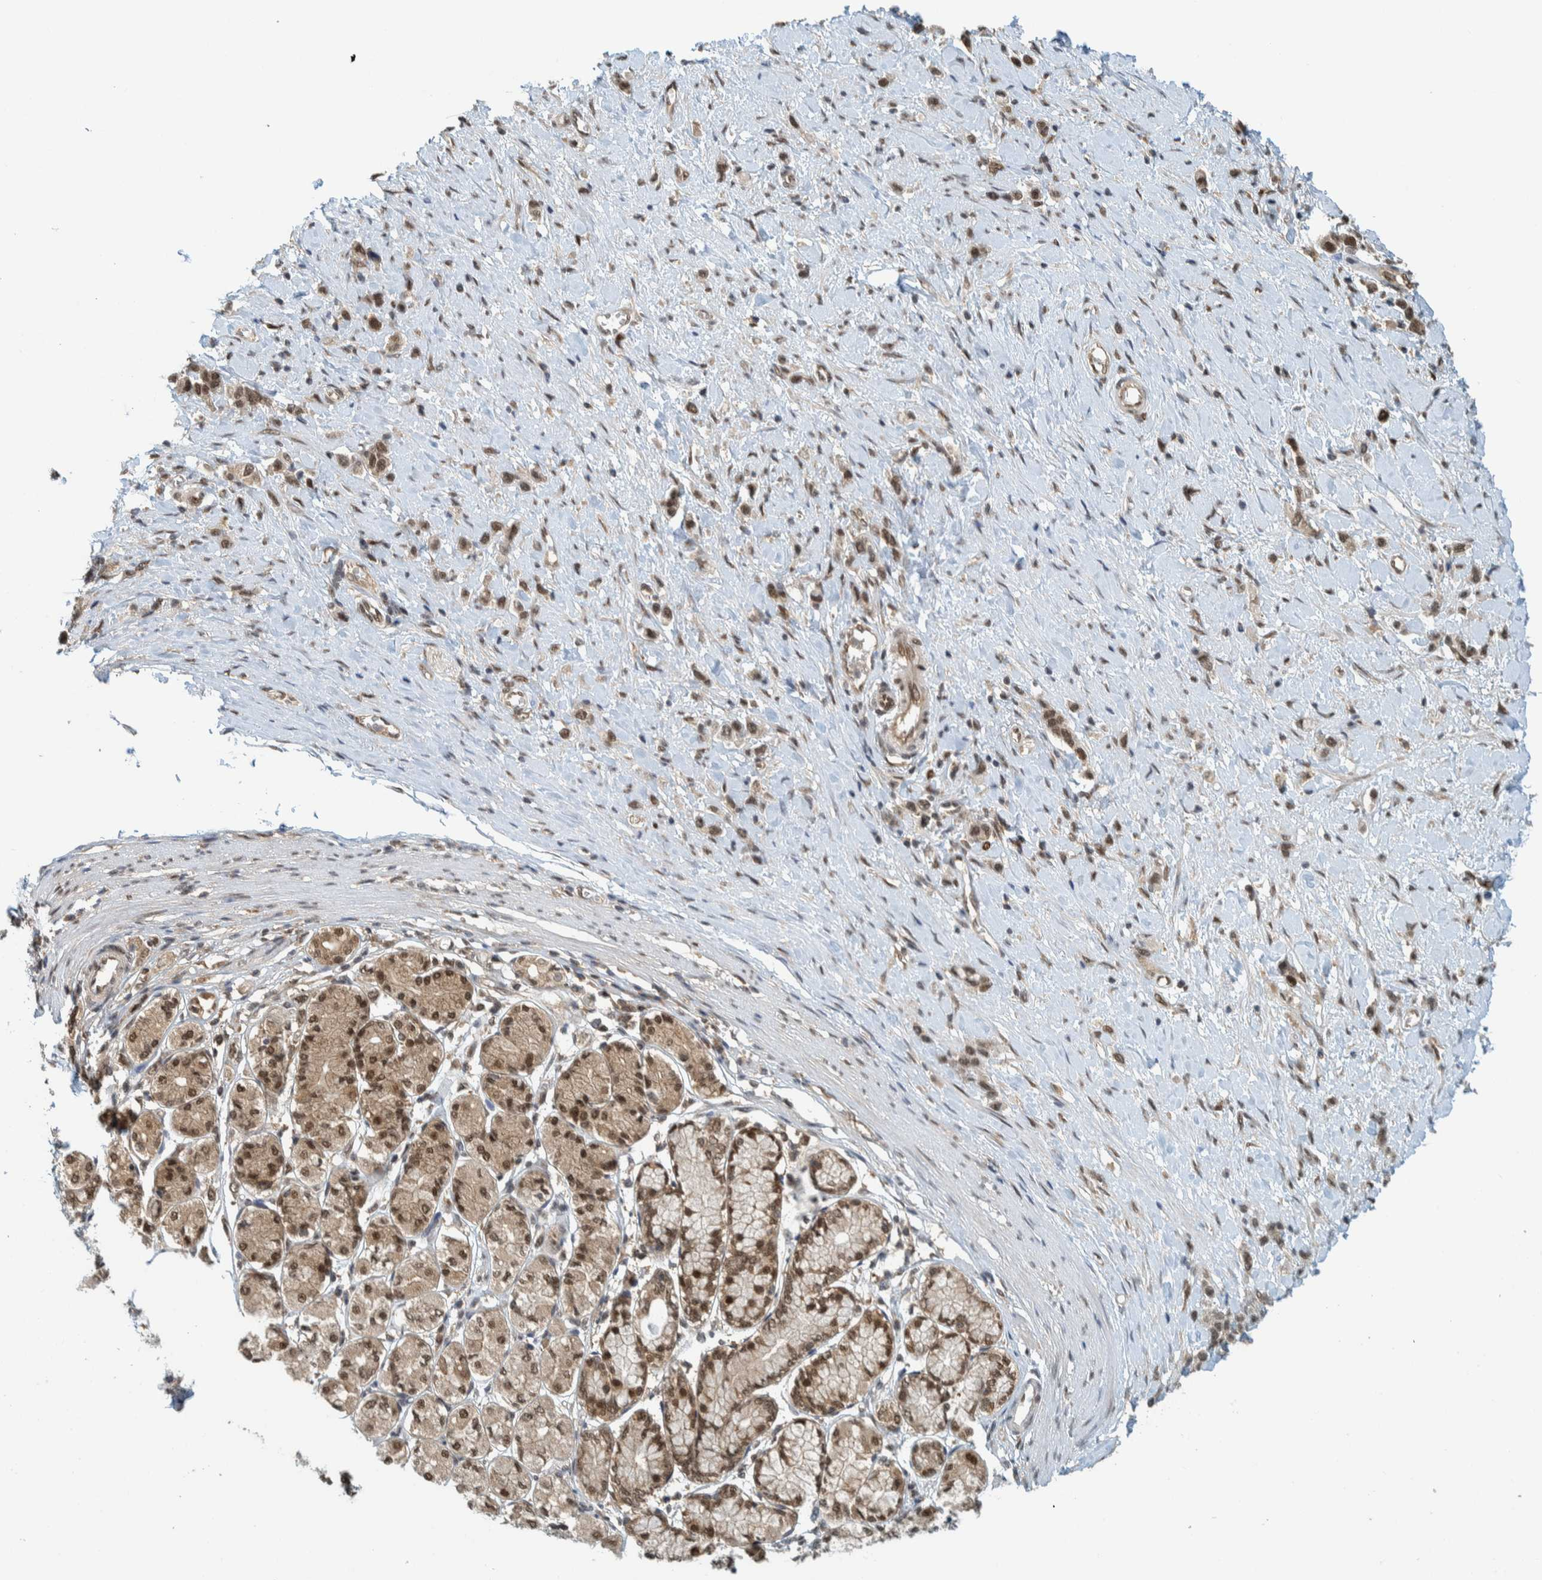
{"staining": {"intensity": "moderate", "quantity": ">75%", "location": "nuclear"}, "tissue": "stomach cancer", "cell_type": "Tumor cells", "image_type": "cancer", "snomed": [{"axis": "morphology", "description": "Adenocarcinoma, NOS"}, {"axis": "topography", "description": "Stomach"}], "caption": "A high-resolution histopathology image shows immunohistochemistry staining of stomach adenocarcinoma, which reveals moderate nuclear positivity in about >75% of tumor cells.", "gene": "COPS3", "patient": {"sex": "female", "age": 65}}